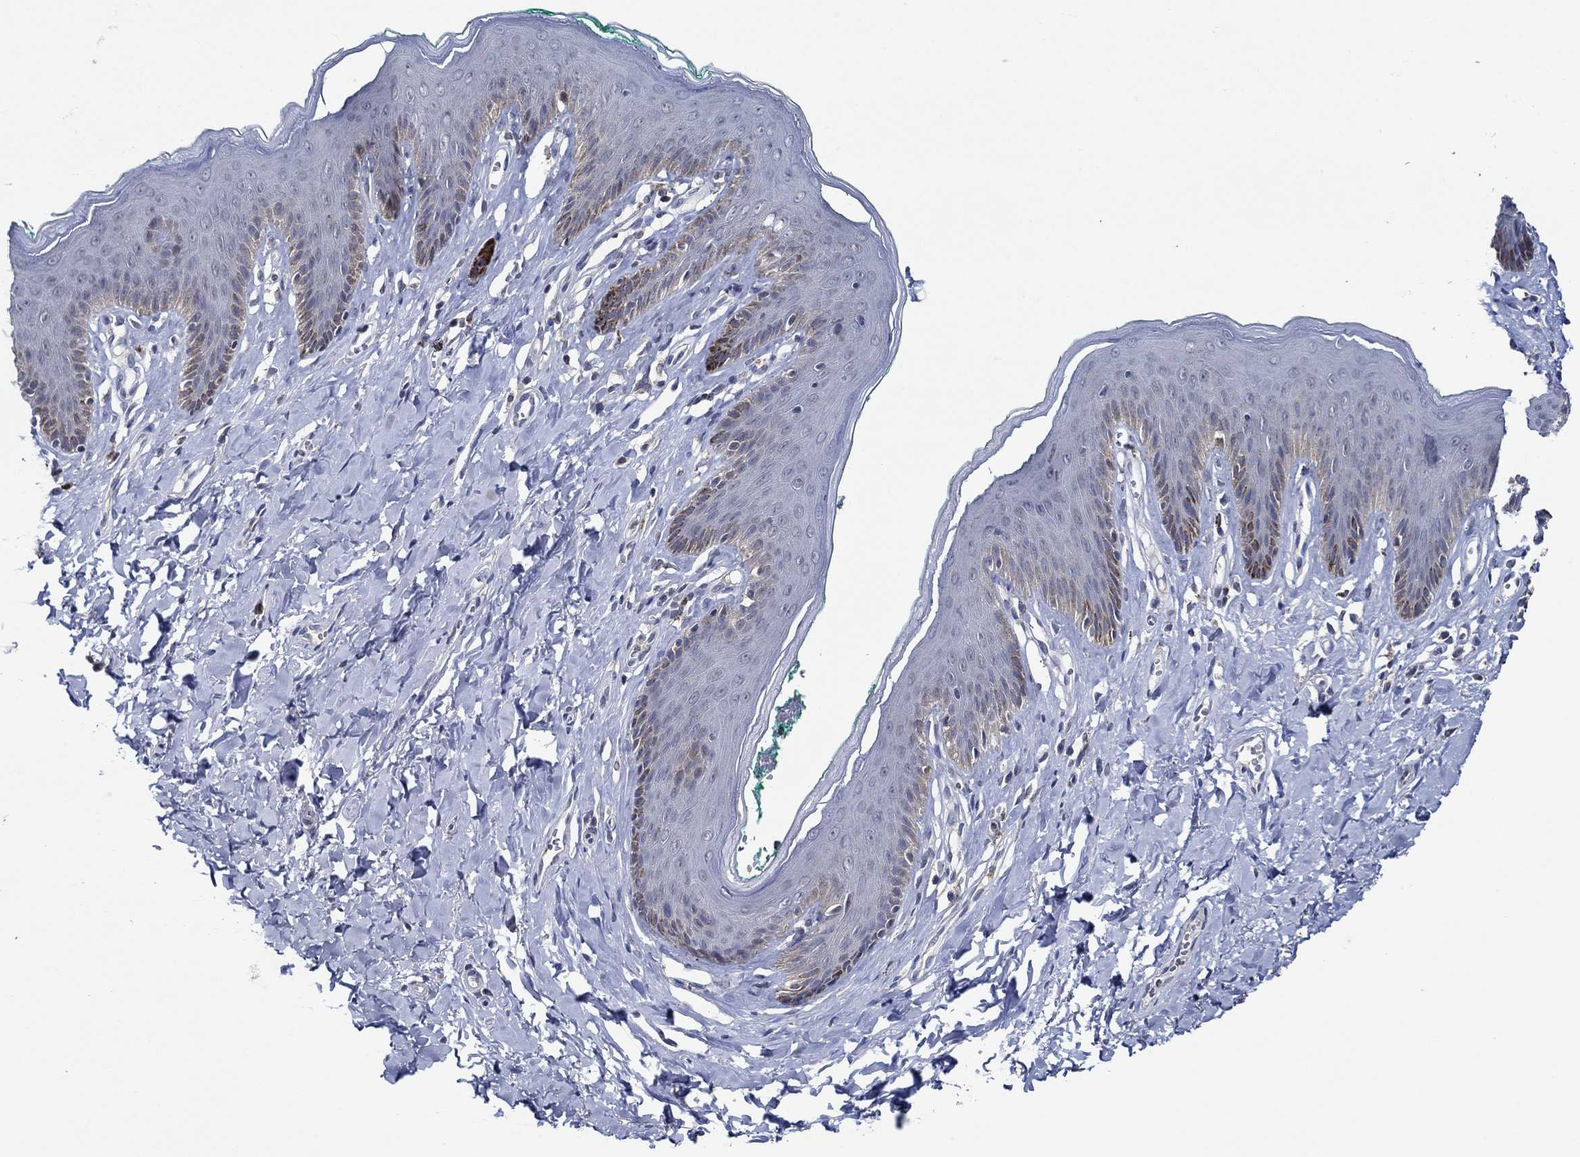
{"staining": {"intensity": "weak", "quantity": "<25%", "location": "cytoplasmic/membranous"}, "tissue": "skin", "cell_type": "Epidermal cells", "image_type": "normal", "snomed": [{"axis": "morphology", "description": "Normal tissue, NOS"}, {"axis": "topography", "description": "Vulva"}], "caption": "High magnification brightfield microscopy of benign skin stained with DAB (3,3'-diaminobenzidine) (brown) and counterstained with hematoxylin (blue): epidermal cells show no significant expression.", "gene": "DACT1", "patient": {"sex": "female", "age": 66}}